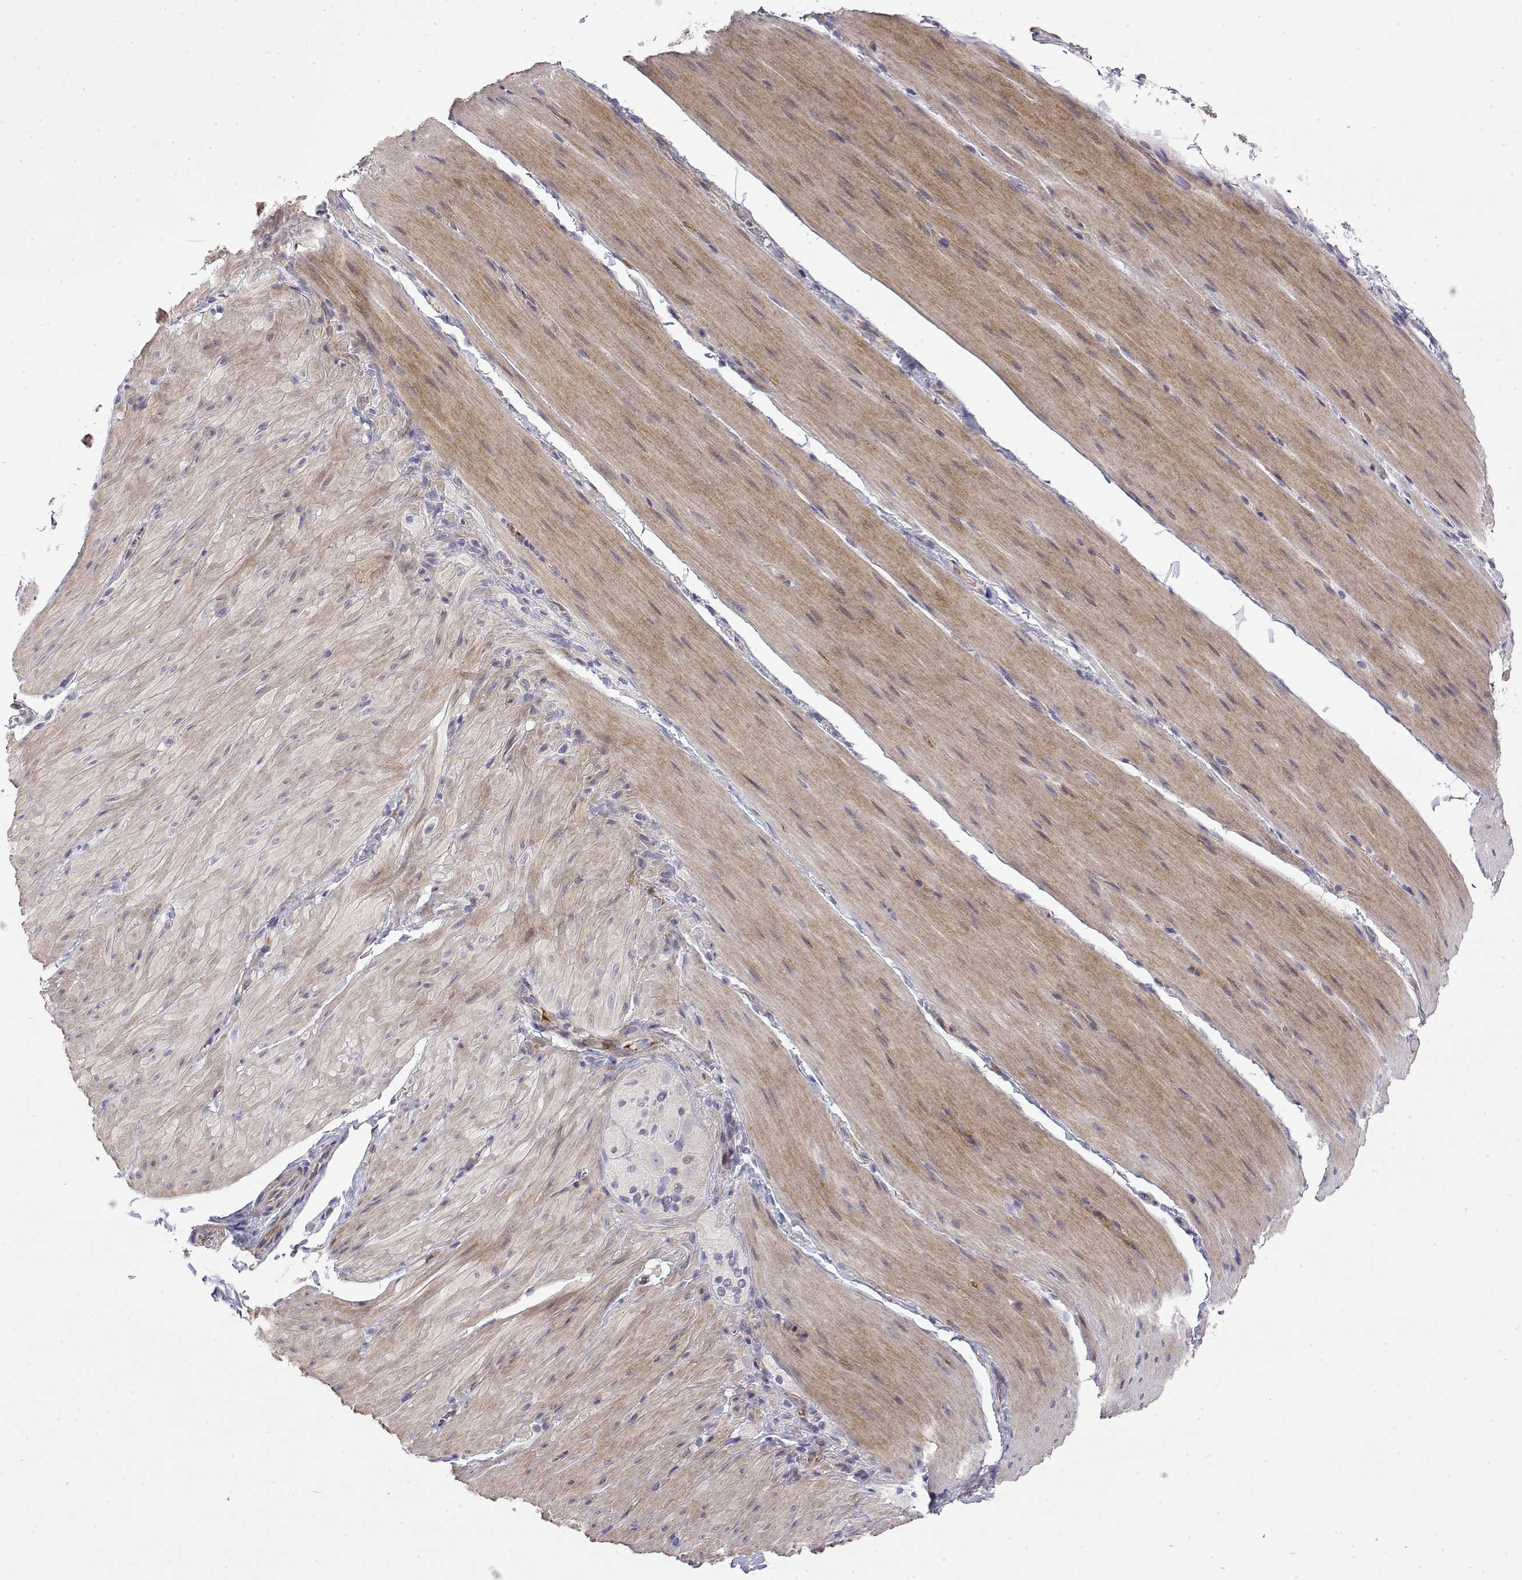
{"staining": {"intensity": "weak", "quantity": "25%-75%", "location": "cytoplasmic/membranous"}, "tissue": "smooth muscle", "cell_type": "Smooth muscle cells", "image_type": "normal", "snomed": [{"axis": "morphology", "description": "Normal tissue, NOS"}, {"axis": "topography", "description": "Smooth muscle"}, {"axis": "topography", "description": "Colon"}], "caption": "A high-resolution micrograph shows IHC staining of benign smooth muscle, which shows weak cytoplasmic/membranous staining in about 25%-75% of smooth muscle cells. (IHC, brightfield microscopy, high magnification).", "gene": "GGACT", "patient": {"sex": "male", "age": 73}}